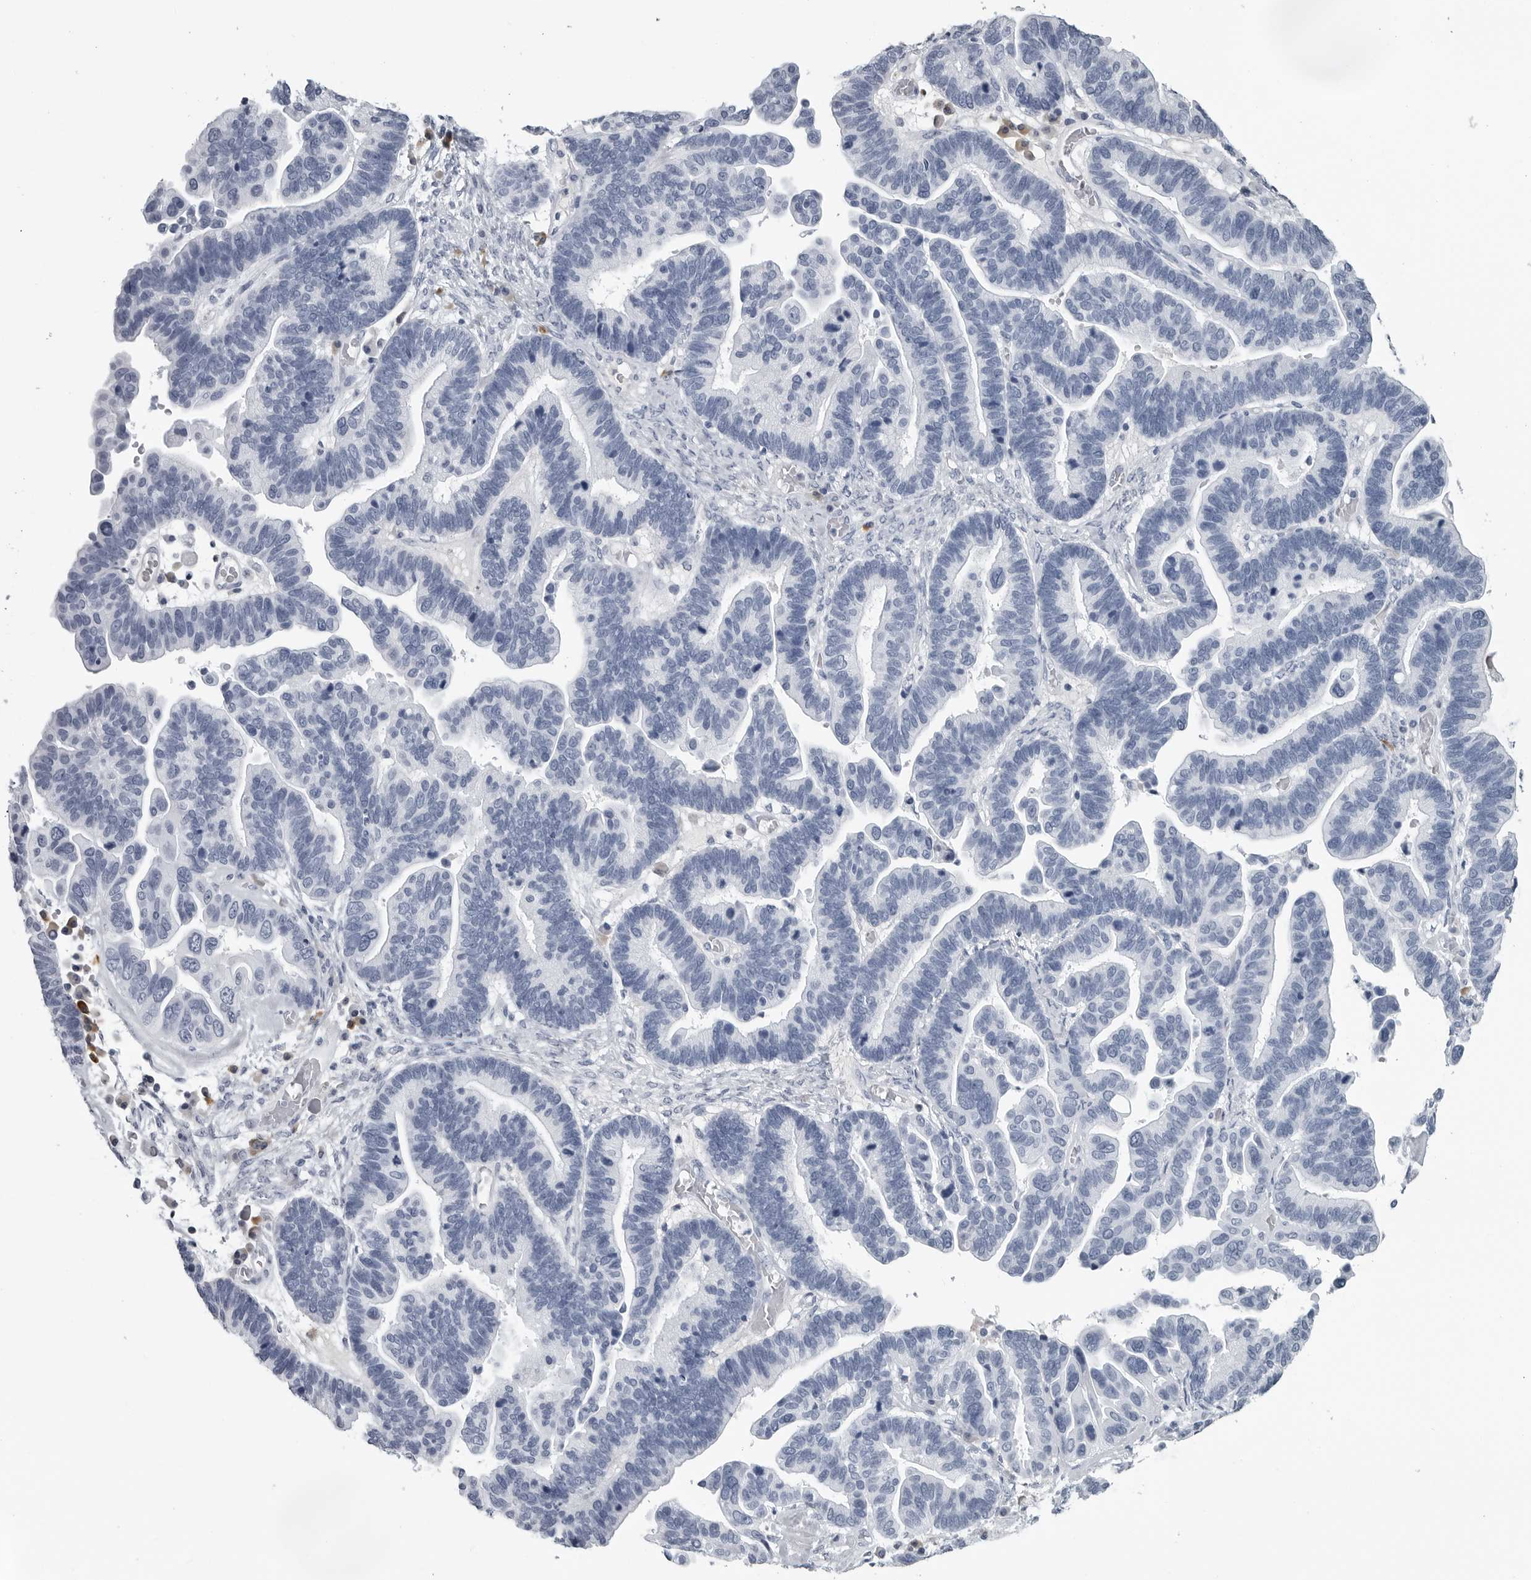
{"staining": {"intensity": "negative", "quantity": "none", "location": "none"}, "tissue": "ovarian cancer", "cell_type": "Tumor cells", "image_type": "cancer", "snomed": [{"axis": "morphology", "description": "Cystadenocarcinoma, serous, NOS"}, {"axis": "topography", "description": "Ovary"}], "caption": "Immunohistochemistry (IHC) of ovarian cancer demonstrates no positivity in tumor cells. The staining is performed using DAB brown chromogen with nuclei counter-stained in using hematoxylin.", "gene": "AMPD1", "patient": {"sex": "female", "age": 56}}